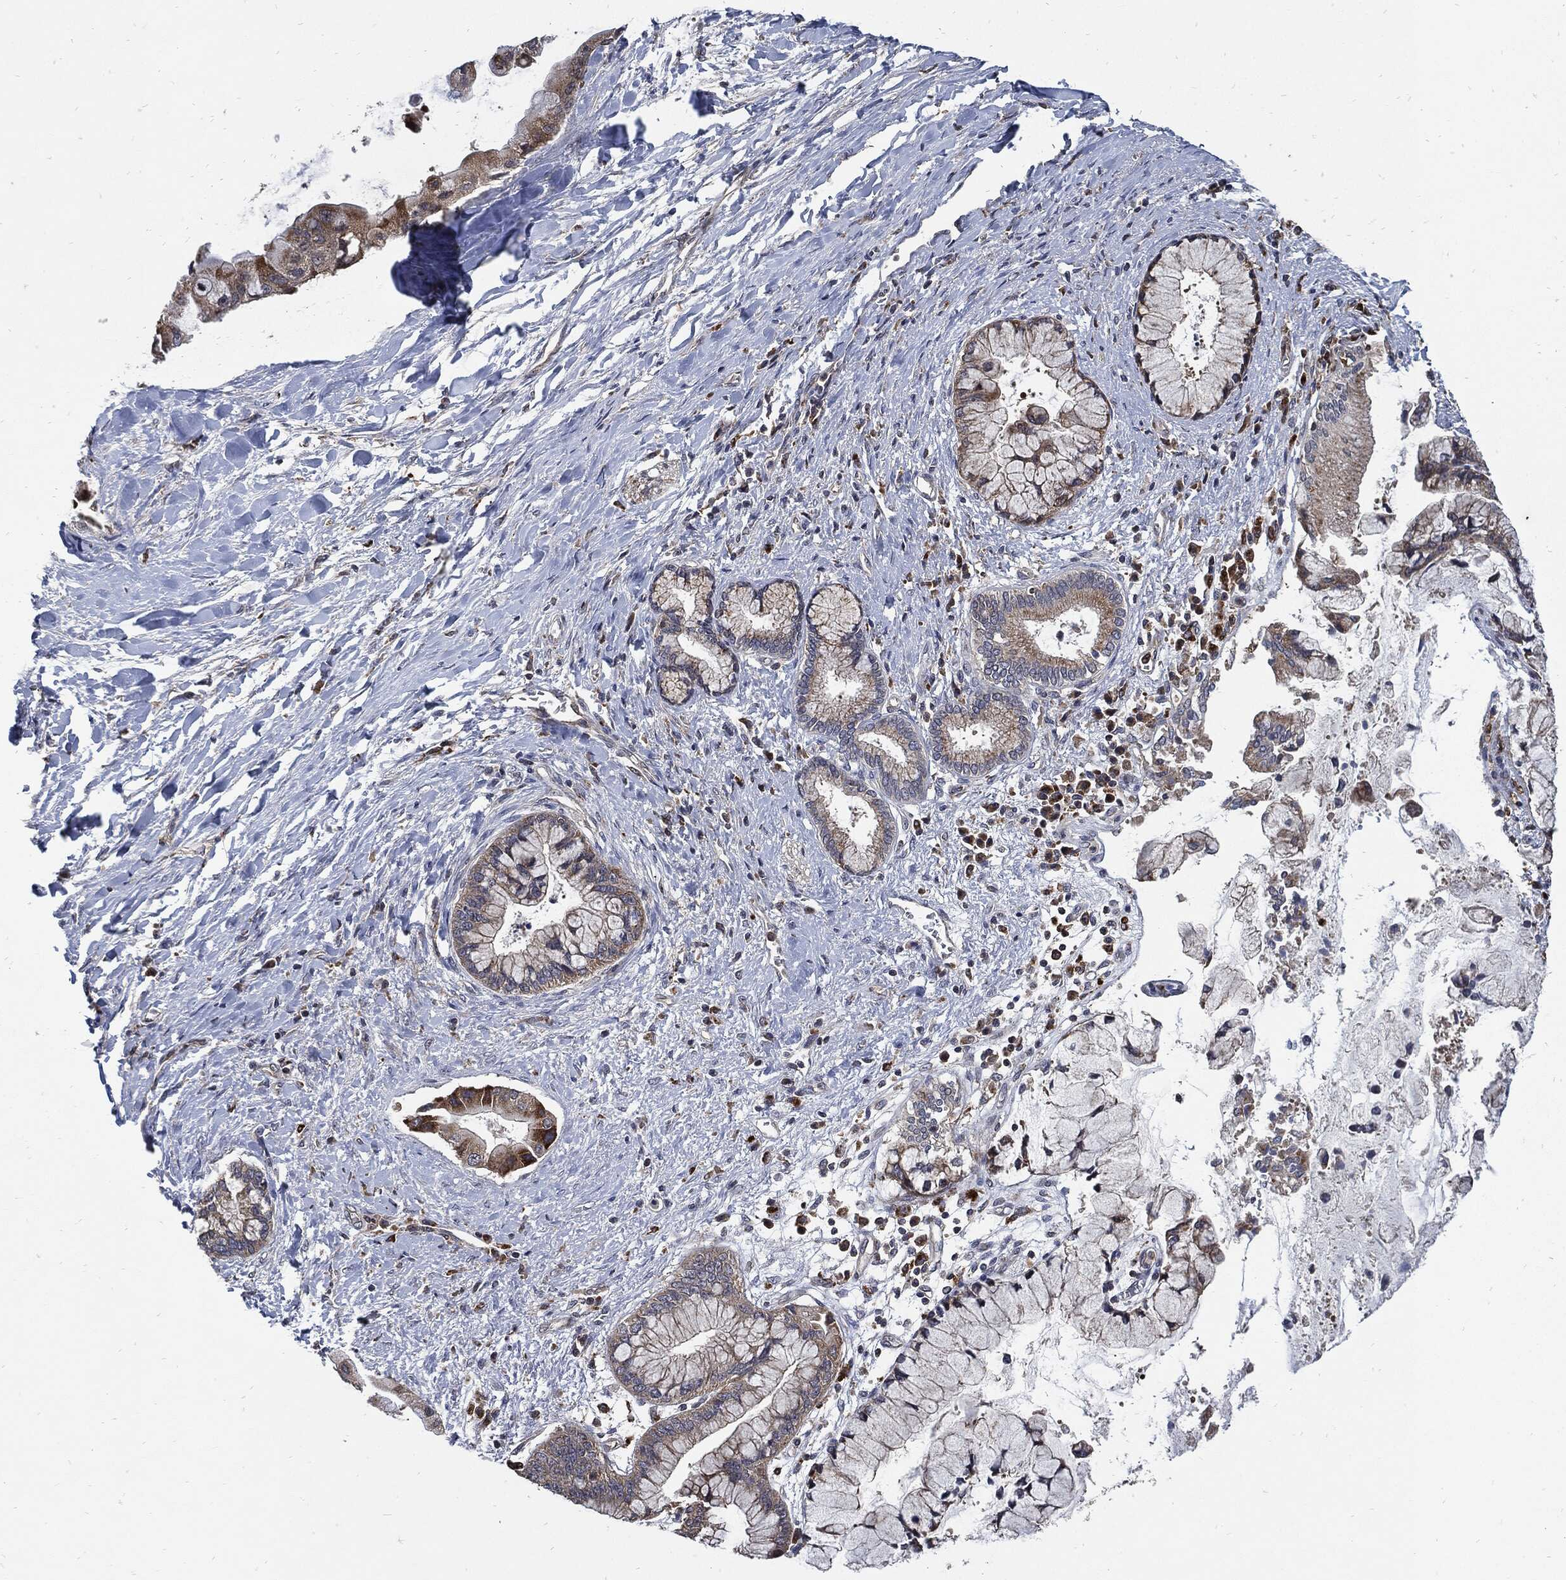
{"staining": {"intensity": "weak", "quantity": "25%-75%", "location": "cytoplasmic/membranous"}, "tissue": "liver cancer", "cell_type": "Tumor cells", "image_type": "cancer", "snomed": [{"axis": "morphology", "description": "Normal tissue, NOS"}, {"axis": "morphology", "description": "Cholangiocarcinoma"}, {"axis": "topography", "description": "Liver"}, {"axis": "topography", "description": "Peripheral nerve tissue"}], "caption": "Liver cancer (cholangiocarcinoma) stained for a protein shows weak cytoplasmic/membranous positivity in tumor cells.", "gene": "SLC31A2", "patient": {"sex": "male", "age": 50}}